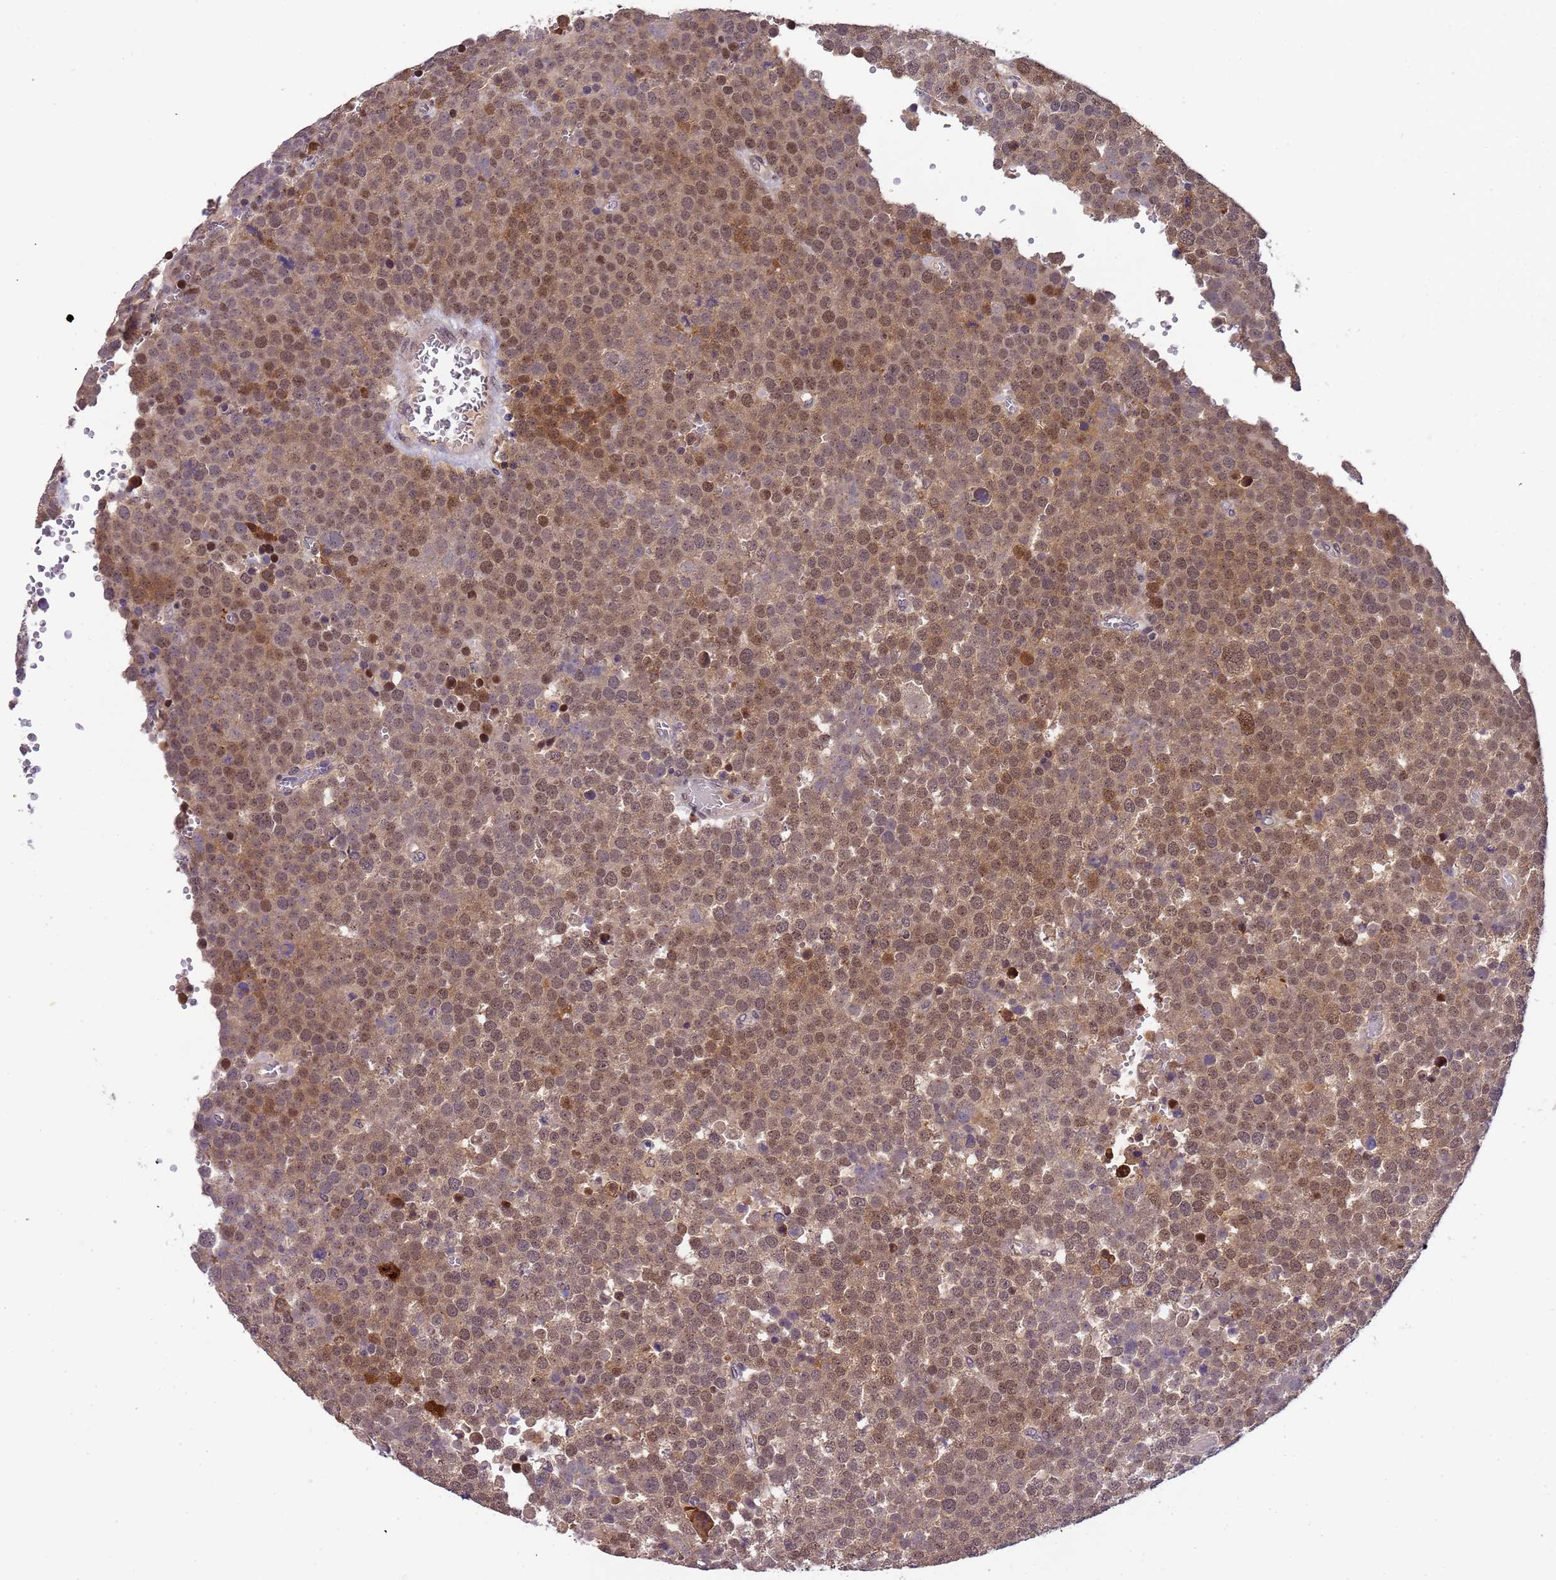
{"staining": {"intensity": "moderate", "quantity": ">75%", "location": "nuclear"}, "tissue": "testis cancer", "cell_type": "Tumor cells", "image_type": "cancer", "snomed": [{"axis": "morphology", "description": "Seminoma, NOS"}, {"axis": "topography", "description": "Testis"}], "caption": "This photomicrograph reveals testis seminoma stained with immunohistochemistry (IHC) to label a protein in brown. The nuclear of tumor cells show moderate positivity for the protein. Nuclei are counter-stained blue.", "gene": "ZBTB5", "patient": {"sex": "male", "age": 71}}